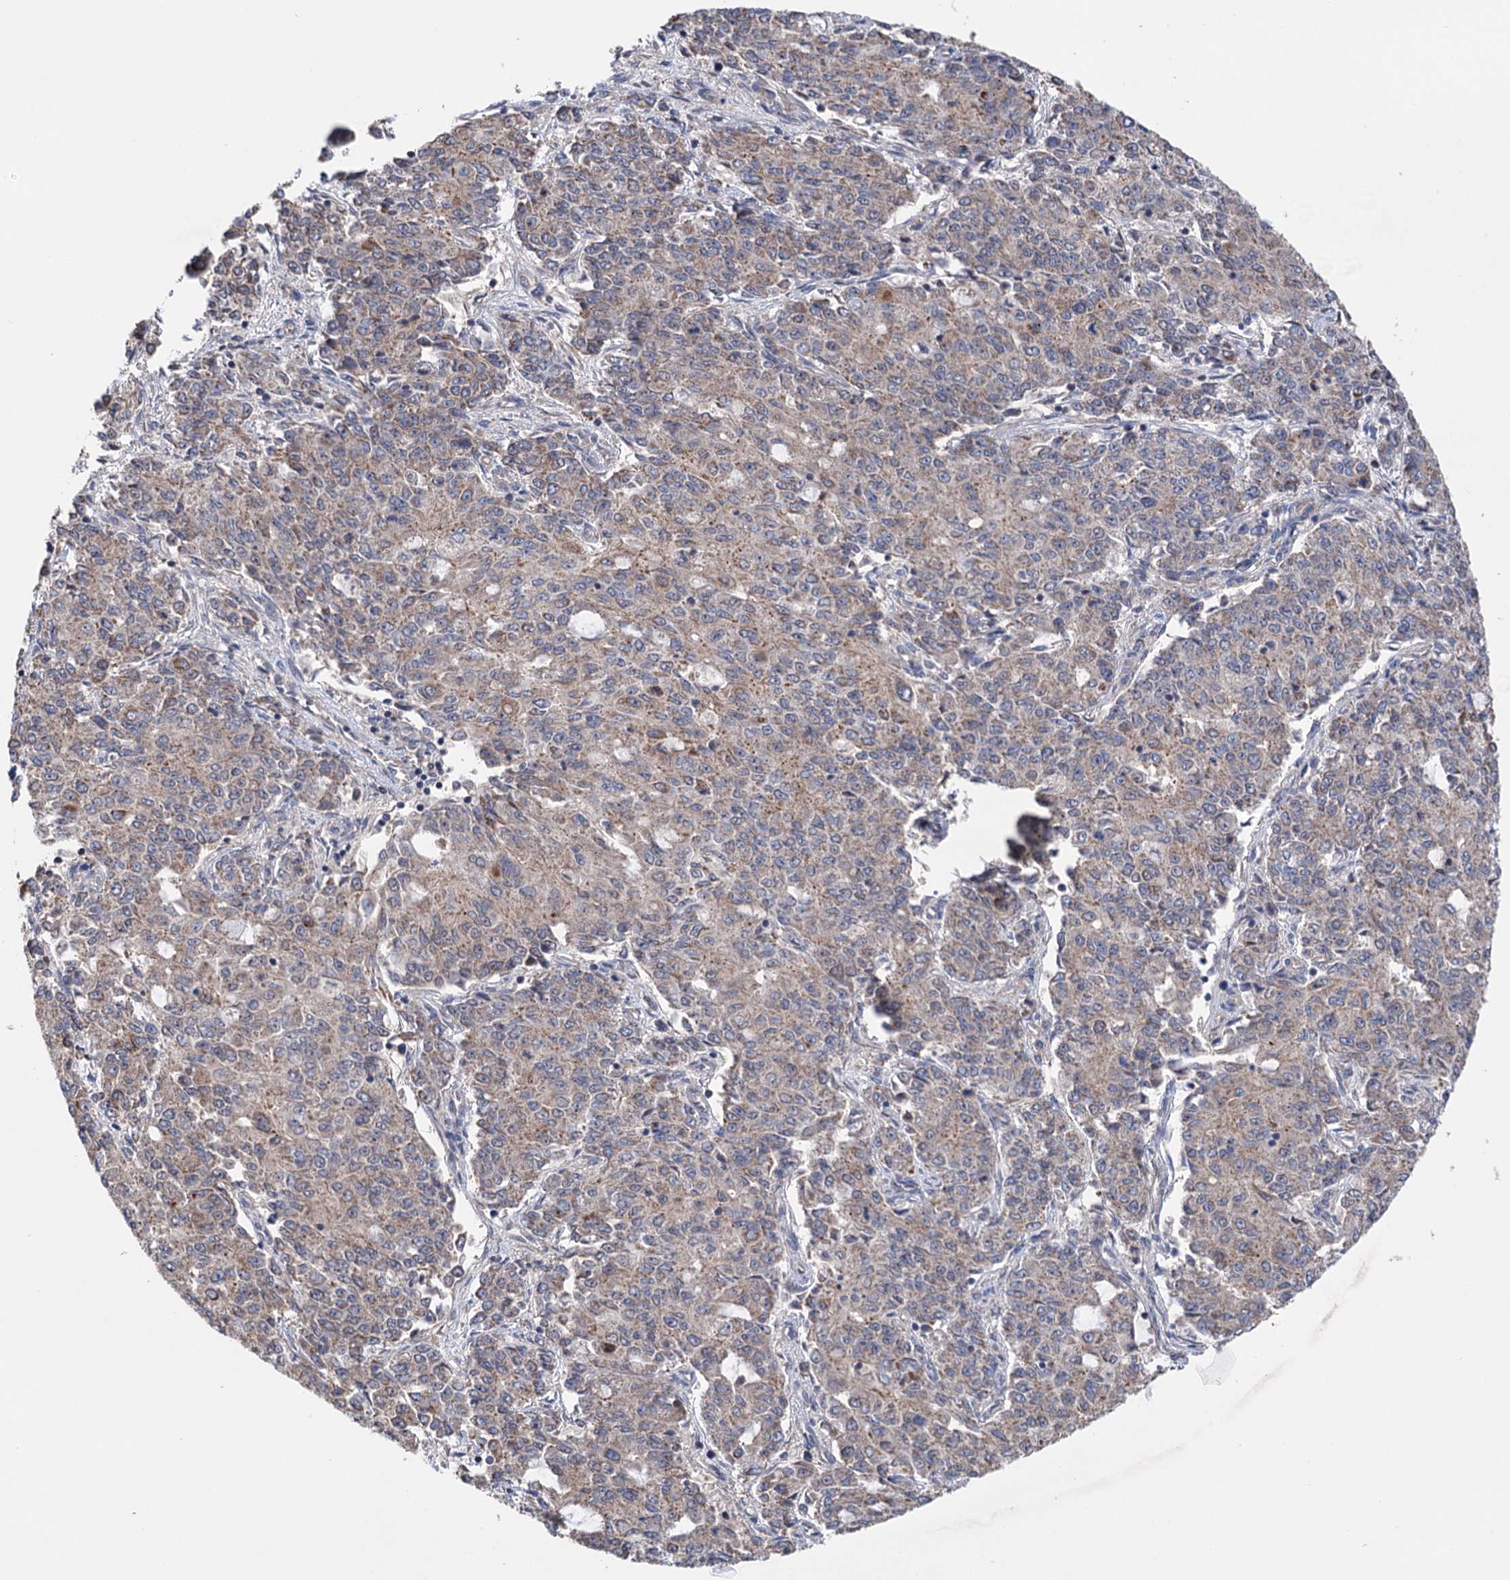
{"staining": {"intensity": "weak", "quantity": ">75%", "location": "cytoplasmic/membranous"}, "tissue": "endometrial cancer", "cell_type": "Tumor cells", "image_type": "cancer", "snomed": [{"axis": "morphology", "description": "Adenocarcinoma, NOS"}, {"axis": "topography", "description": "Endometrium"}], "caption": "Immunohistochemical staining of adenocarcinoma (endometrial) exhibits low levels of weak cytoplasmic/membranous protein staining in approximately >75% of tumor cells. The staining was performed using DAB (3,3'-diaminobenzidine) to visualize the protein expression in brown, while the nuclei were stained in blue with hematoxylin (Magnification: 20x).", "gene": "SUCLA2", "patient": {"sex": "female", "age": 50}}